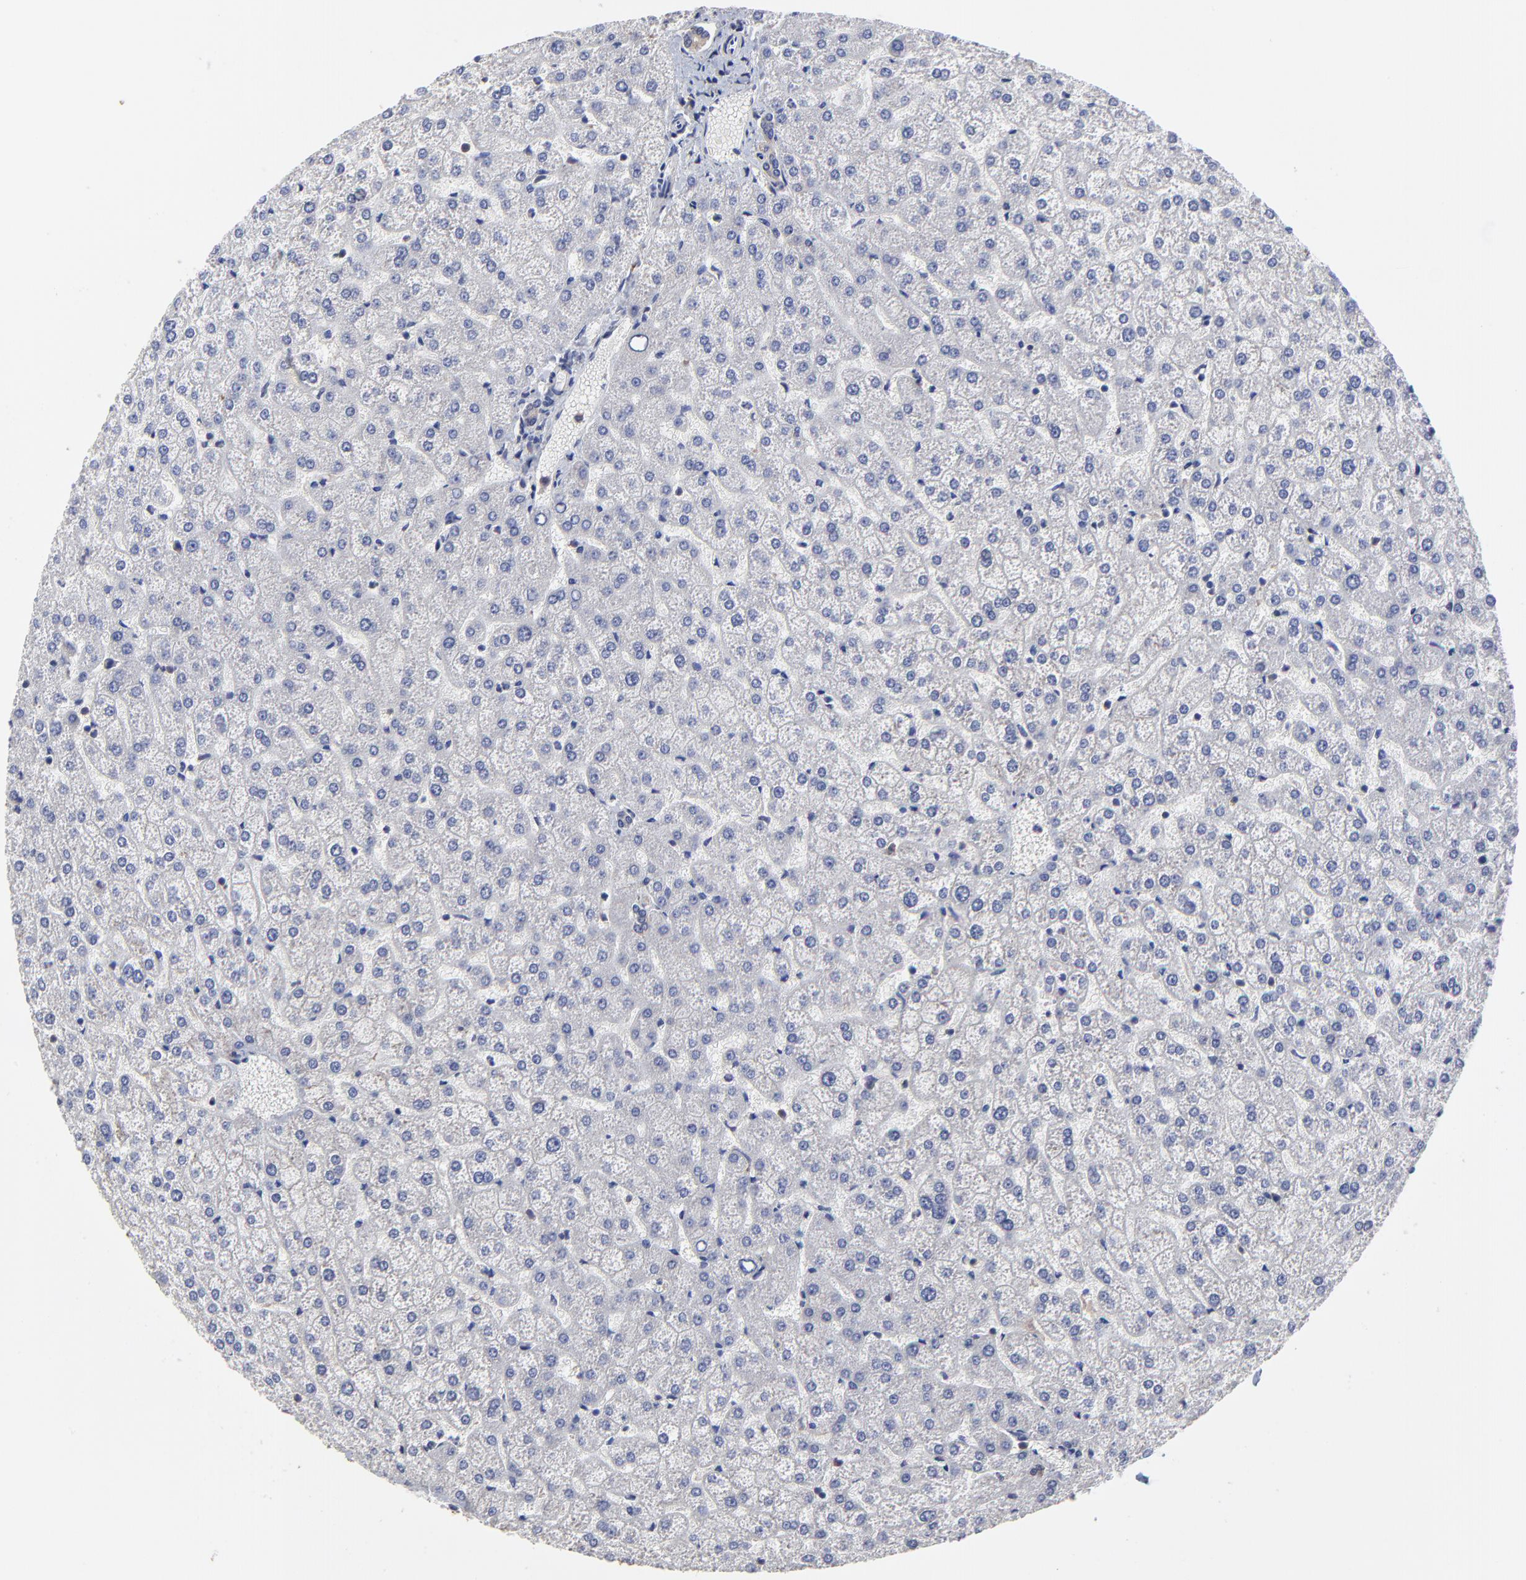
{"staining": {"intensity": "moderate", "quantity": ">75%", "location": "cytoplasmic/membranous"}, "tissue": "liver", "cell_type": "Cholangiocytes", "image_type": "normal", "snomed": [{"axis": "morphology", "description": "Normal tissue, NOS"}, {"axis": "topography", "description": "Liver"}], "caption": "Immunohistochemistry staining of normal liver, which shows medium levels of moderate cytoplasmic/membranous expression in about >75% of cholangiocytes indicating moderate cytoplasmic/membranous protein positivity. The staining was performed using DAB (brown) for protein detection and nuclei were counterstained in hematoxylin (blue).", "gene": "CCT2", "patient": {"sex": "female", "age": 32}}